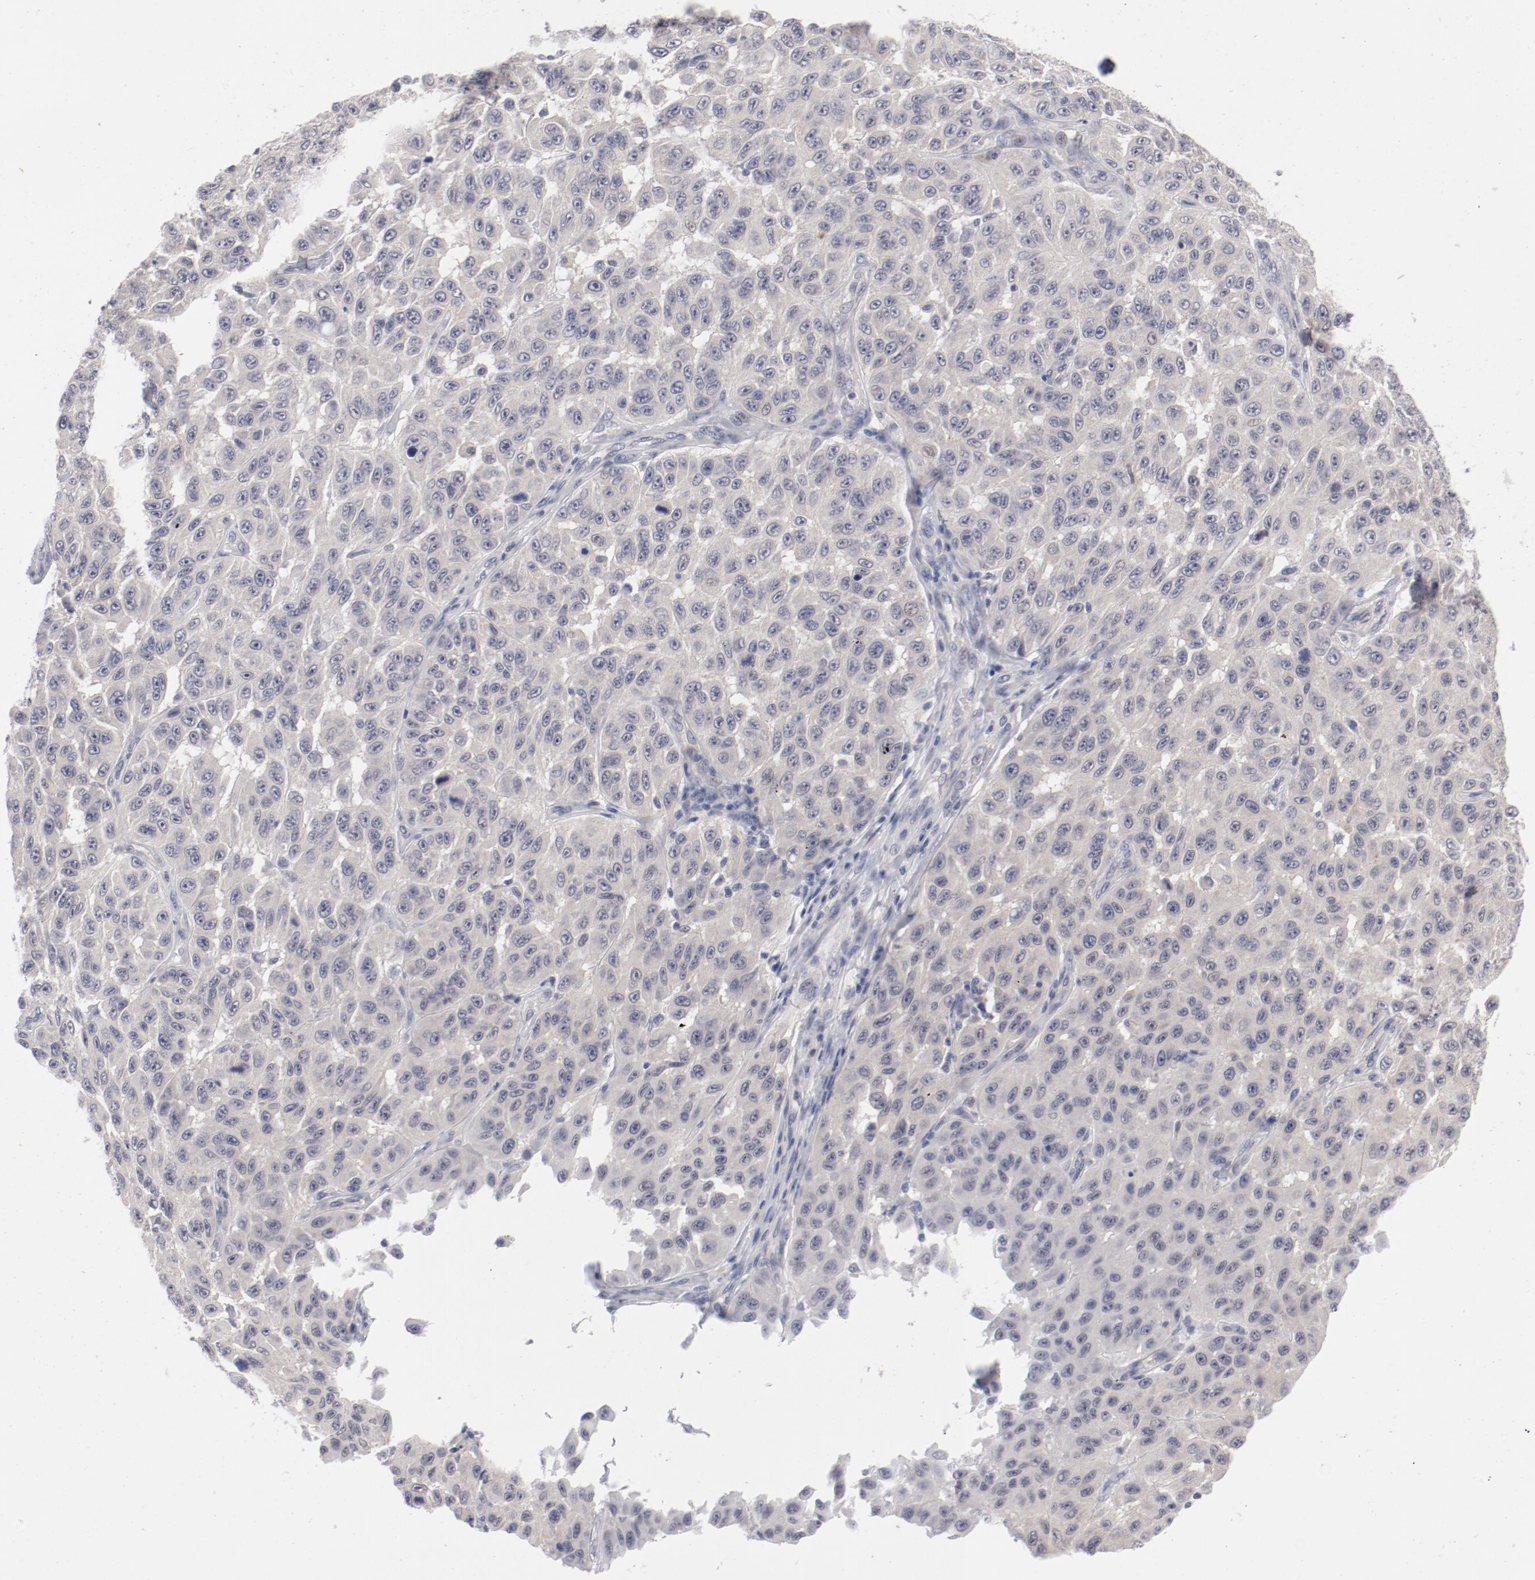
{"staining": {"intensity": "negative", "quantity": "none", "location": "none"}, "tissue": "melanoma", "cell_type": "Tumor cells", "image_type": "cancer", "snomed": [{"axis": "morphology", "description": "Malignant melanoma, NOS"}, {"axis": "topography", "description": "Skin"}], "caption": "This is an immunohistochemistry (IHC) image of melanoma. There is no staining in tumor cells.", "gene": "SH3BGR", "patient": {"sex": "male", "age": 30}}